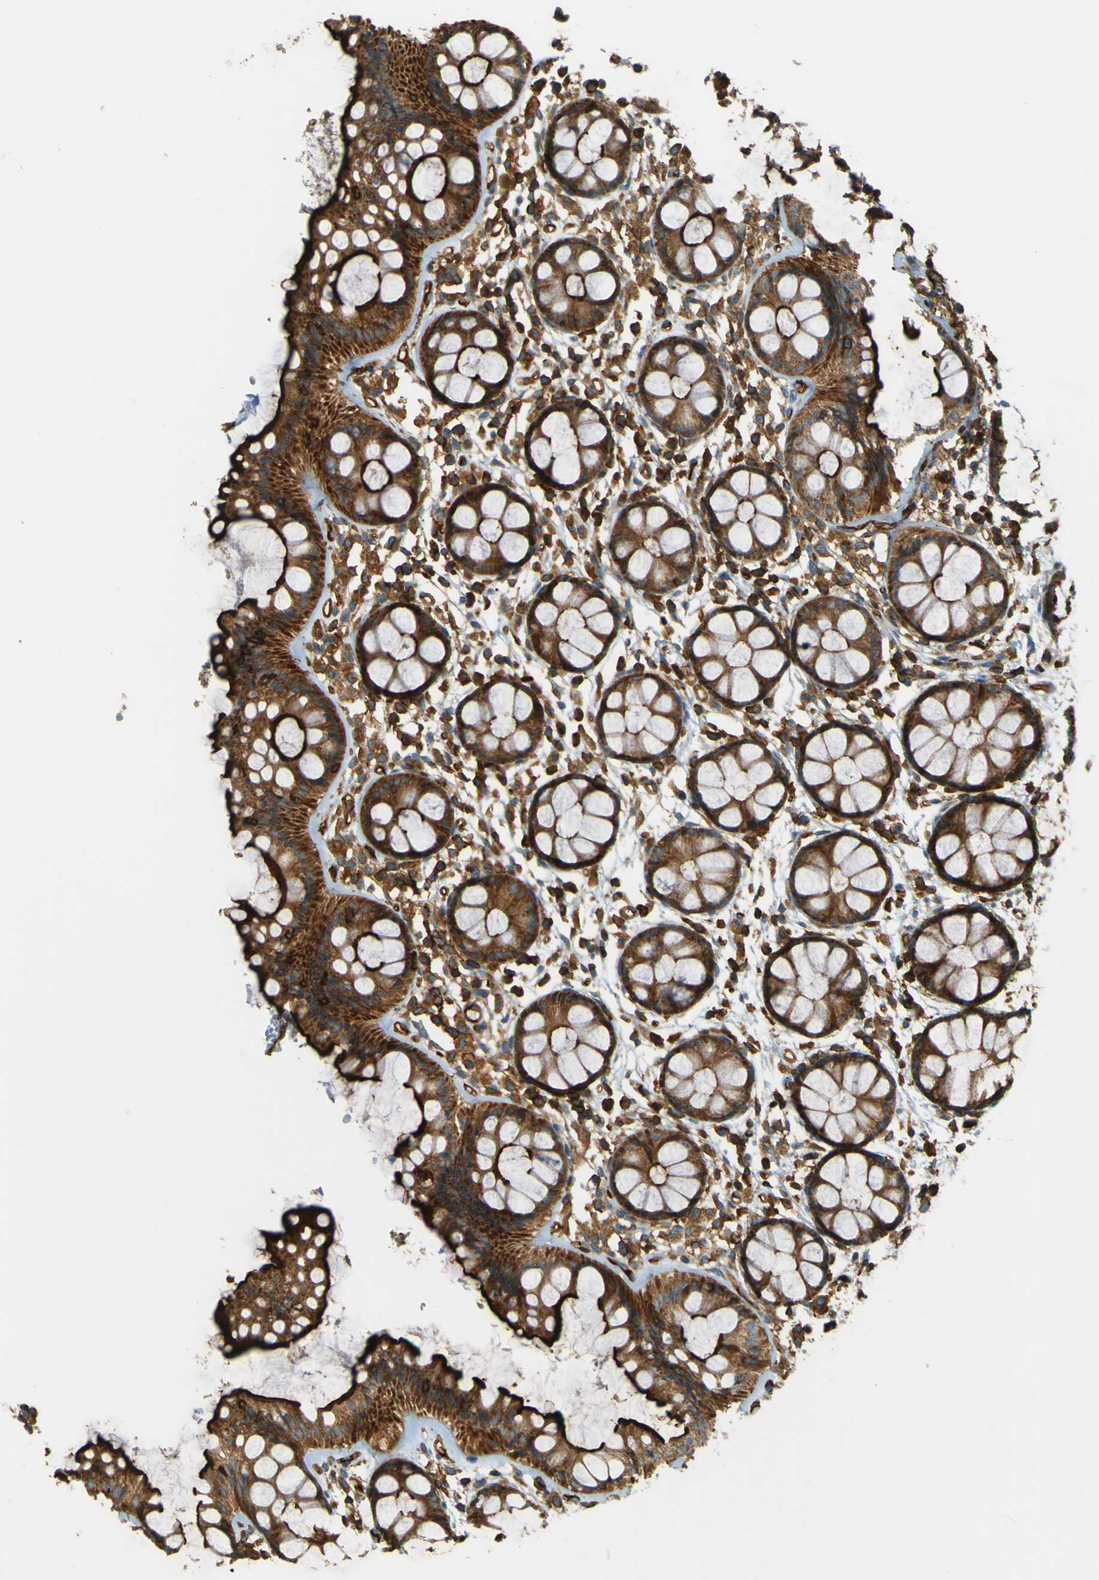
{"staining": {"intensity": "strong", "quantity": ">75%", "location": "cytoplasmic/membranous"}, "tissue": "rectum", "cell_type": "Glandular cells", "image_type": "normal", "snomed": [{"axis": "morphology", "description": "Normal tissue, NOS"}, {"axis": "topography", "description": "Rectum"}], "caption": "An immunohistochemistry (IHC) photomicrograph of normal tissue is shown. Protein staining in brown highlights strong cytoplasmic/membranous positivity in rectum within glandular cells. The protein of interest is shown in brown color, while the nuclei are stained blue.", "gene": "DNAJC5", "patient": {"sex": "female", "age": 66}}